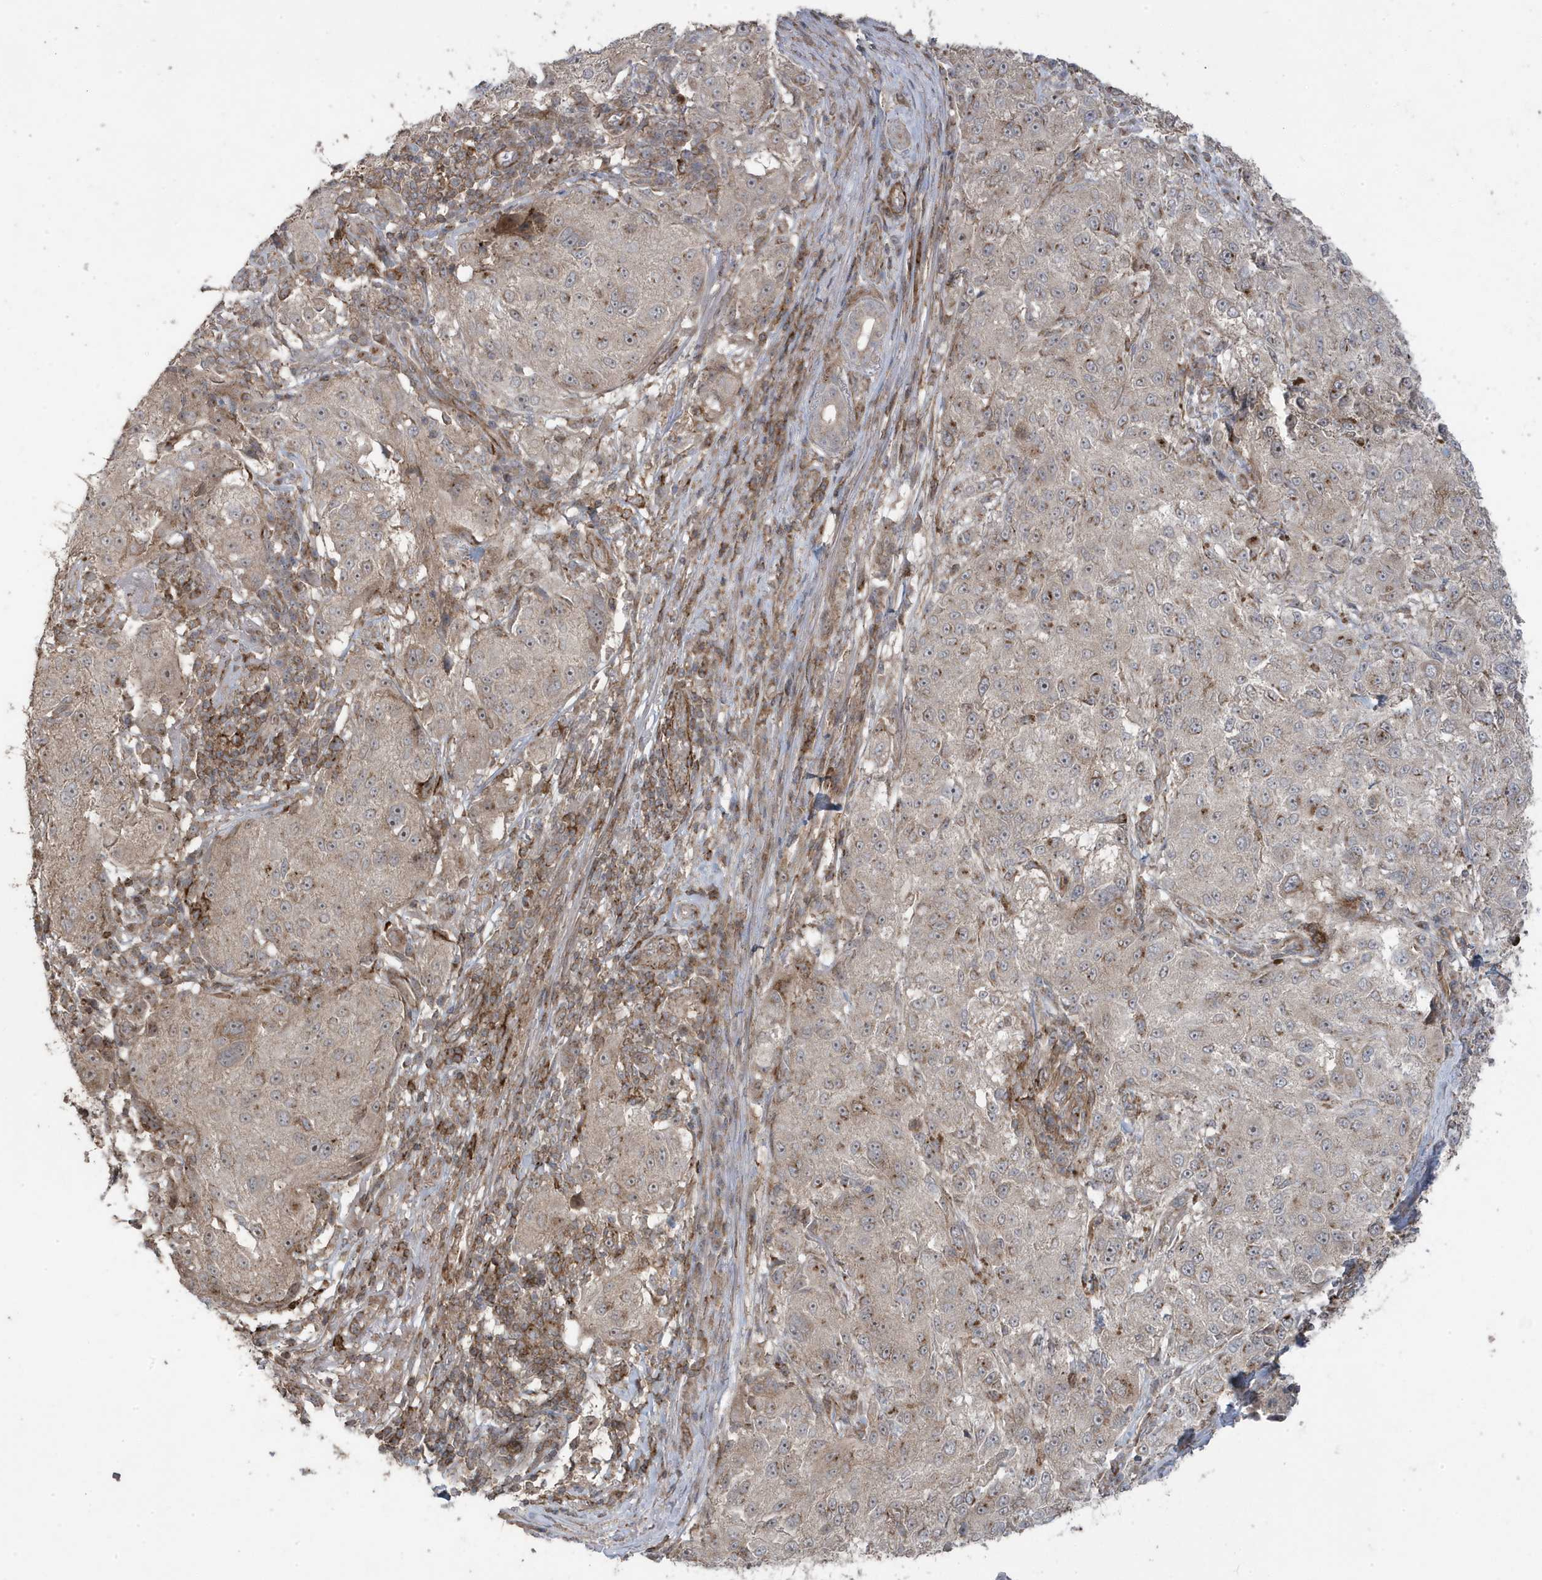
{"staining": {"intensity": "moderate", "quantity": "<25%", "location": "cytoplasmic/membranous"}, "tissue": "melanoma", "cell_type": "Tumor cells", "image_type": "cancer", "snomed": [{"axis": "morphology", "description": "Necrosis, NOS"}, {"axis": "morphology", "description": "Malignant melanoma, NOS"}, {"axis": "topography", "description": "Skin"}], "caption": "Tumor cells exhibit low levels of moderate cytoplasmic/membranous expression in about <25% of cells in melanoma.", "gene": "CETN3", "patient": {"sex": "female", "age": 87}}